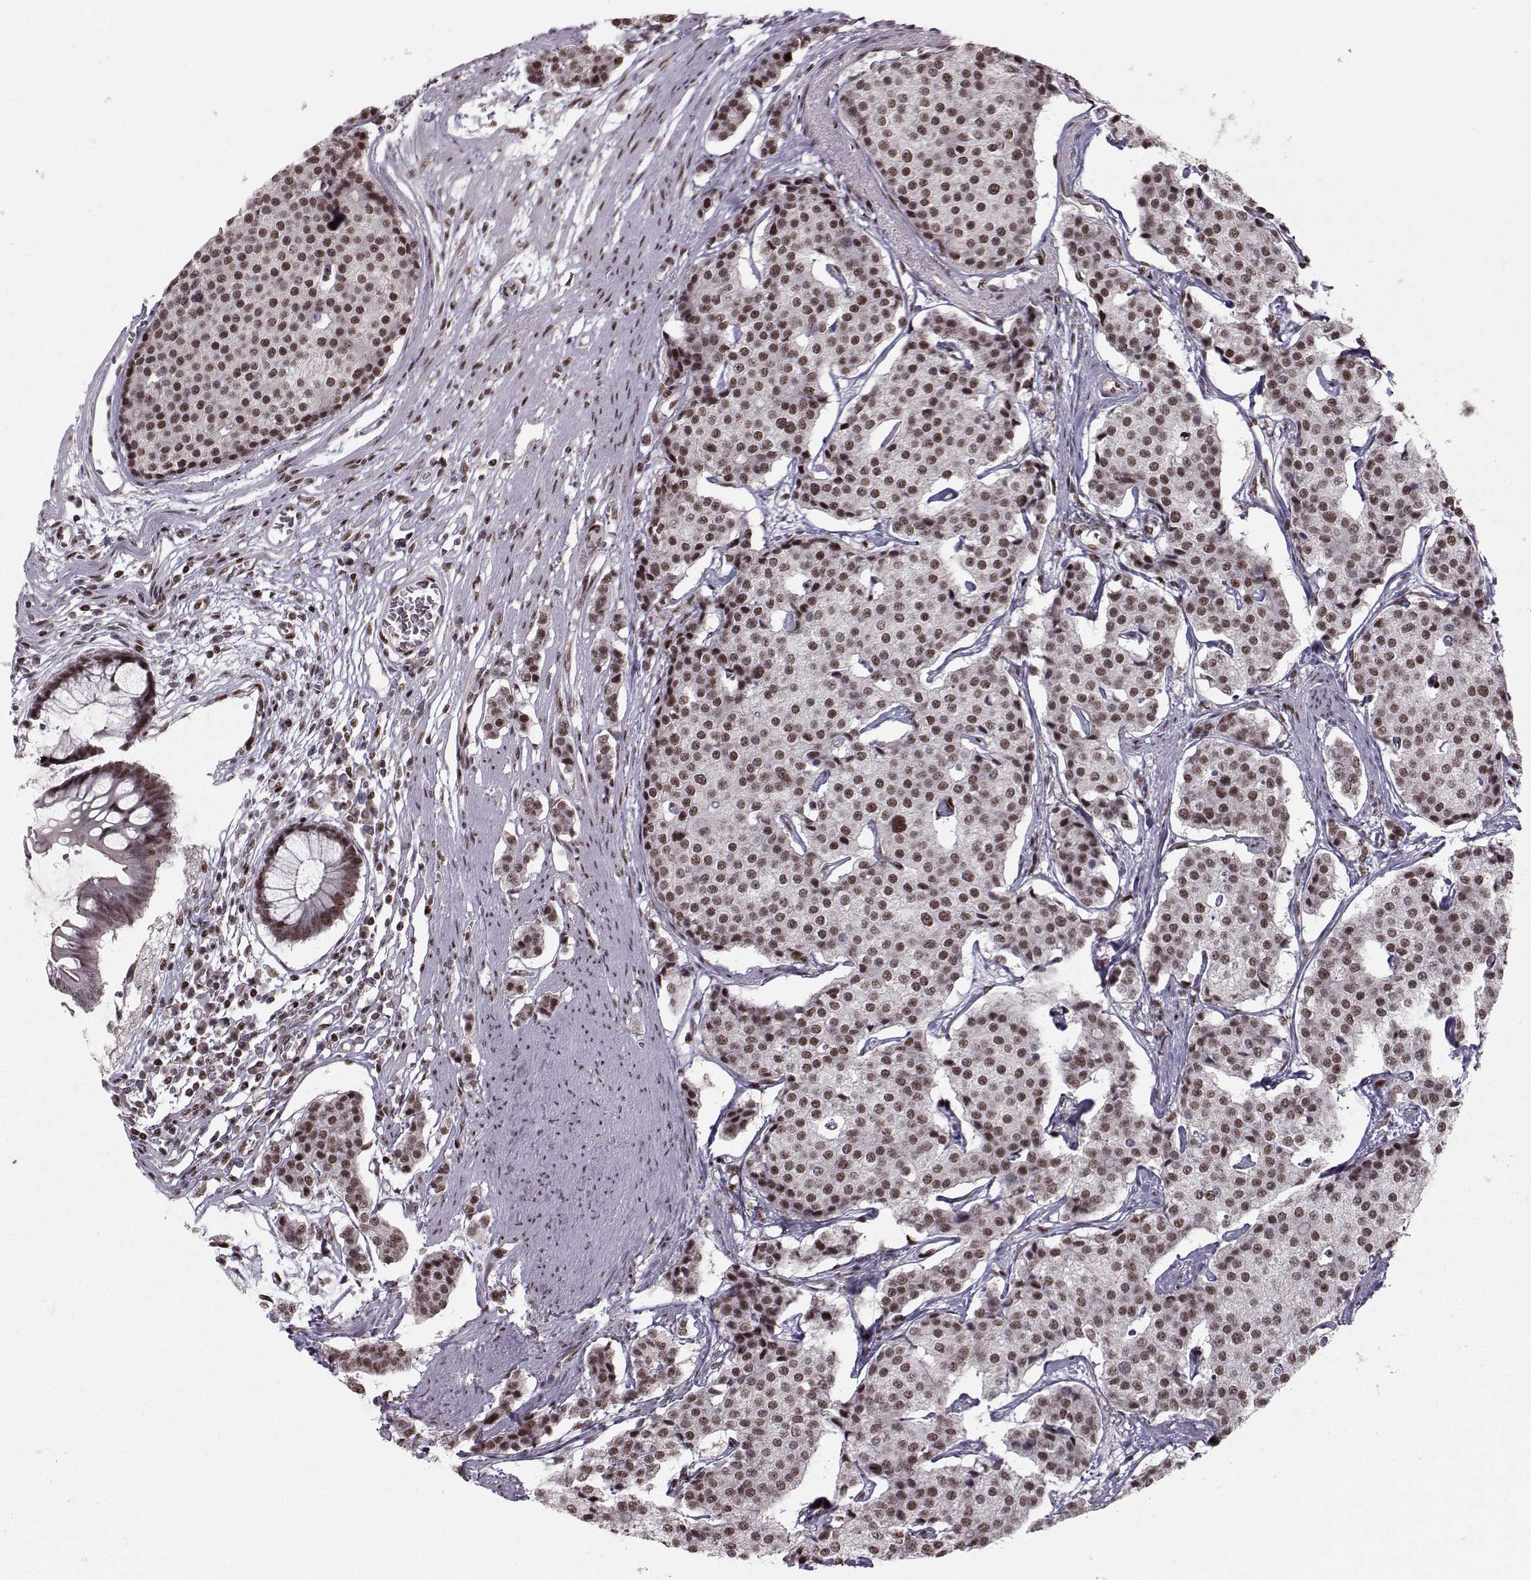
{"staining": {"intensity": "moderate", "quantity": ">75%", "location": "nuclear"}, "tissue": "carcinoid", "cell_type": "Tumor cells", "image_type": "cancer", "snomed": [{"axis": "morphology", "description": "Carcinoid, malignant, NOS"}, {"axis": "topography", "description": "Small intestine"}], "caption": "Carcinoid stained for a protein (brown) shows moderate nuclear positive staining in about >75% of tumor cells.", "gene": "SNAPC2", "patient": {"sex": "female", "age": 65}}